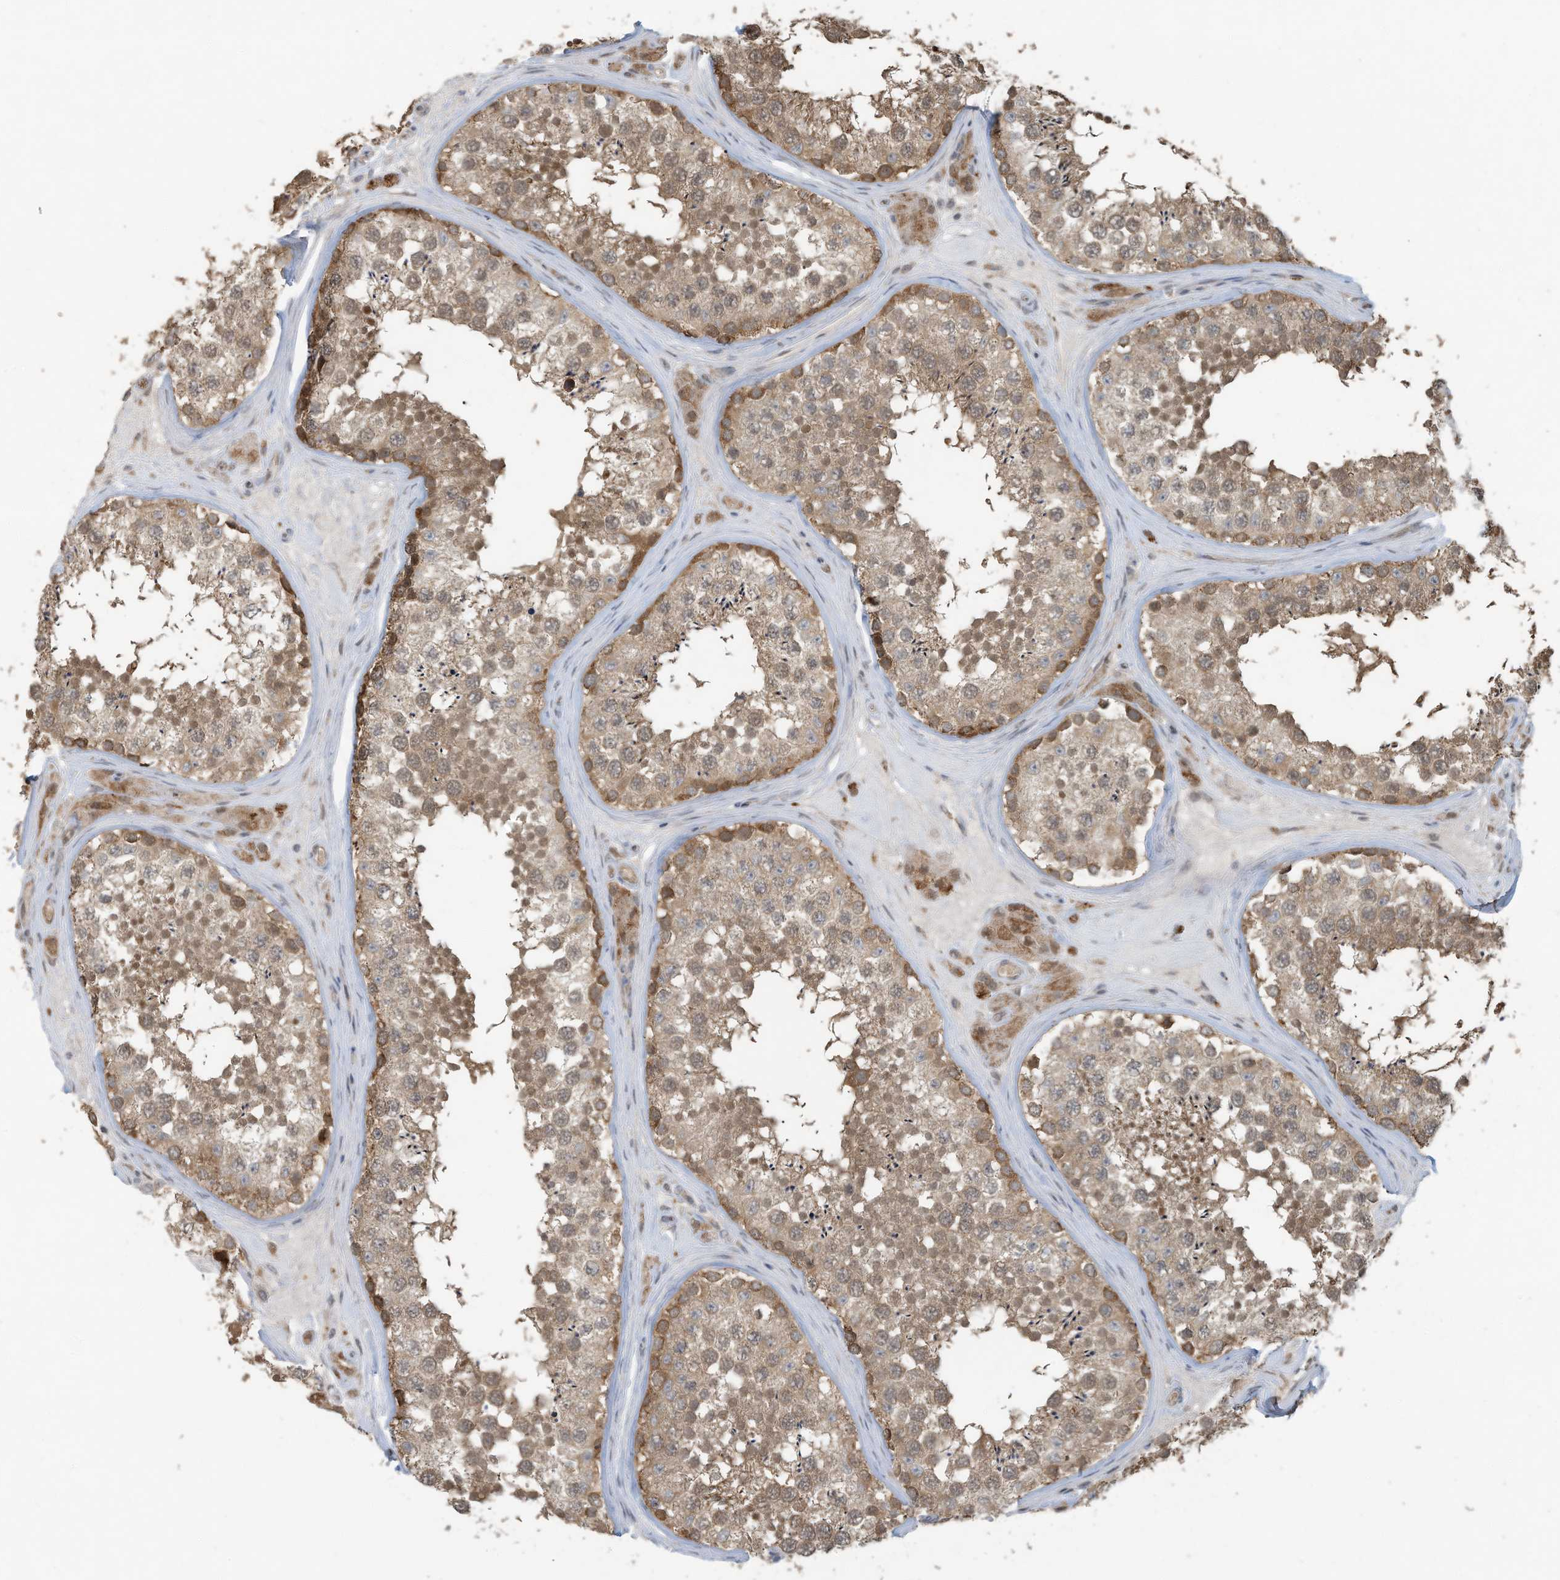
{"staining": {"intensity": "moderate", "quantity": ">75%", "location": "cytoplasmic/membranous"}, "tissue": "testis", "cell_type": "Cells in seminiferous ducts", "image_type": "normal", "snomed": [{"axis": "morphology", "description": "Normal tissue, NOS"}, {"axis": "topography", "description": "Testis"}], "caption": "Testis stained with a brown dye exhibits moderate cytoplasmic/membranous positive expression in about >75% of cells in seminiferous ducts.", "gene": "ERI2", "patient": {"sex": "male", "age": 46}}